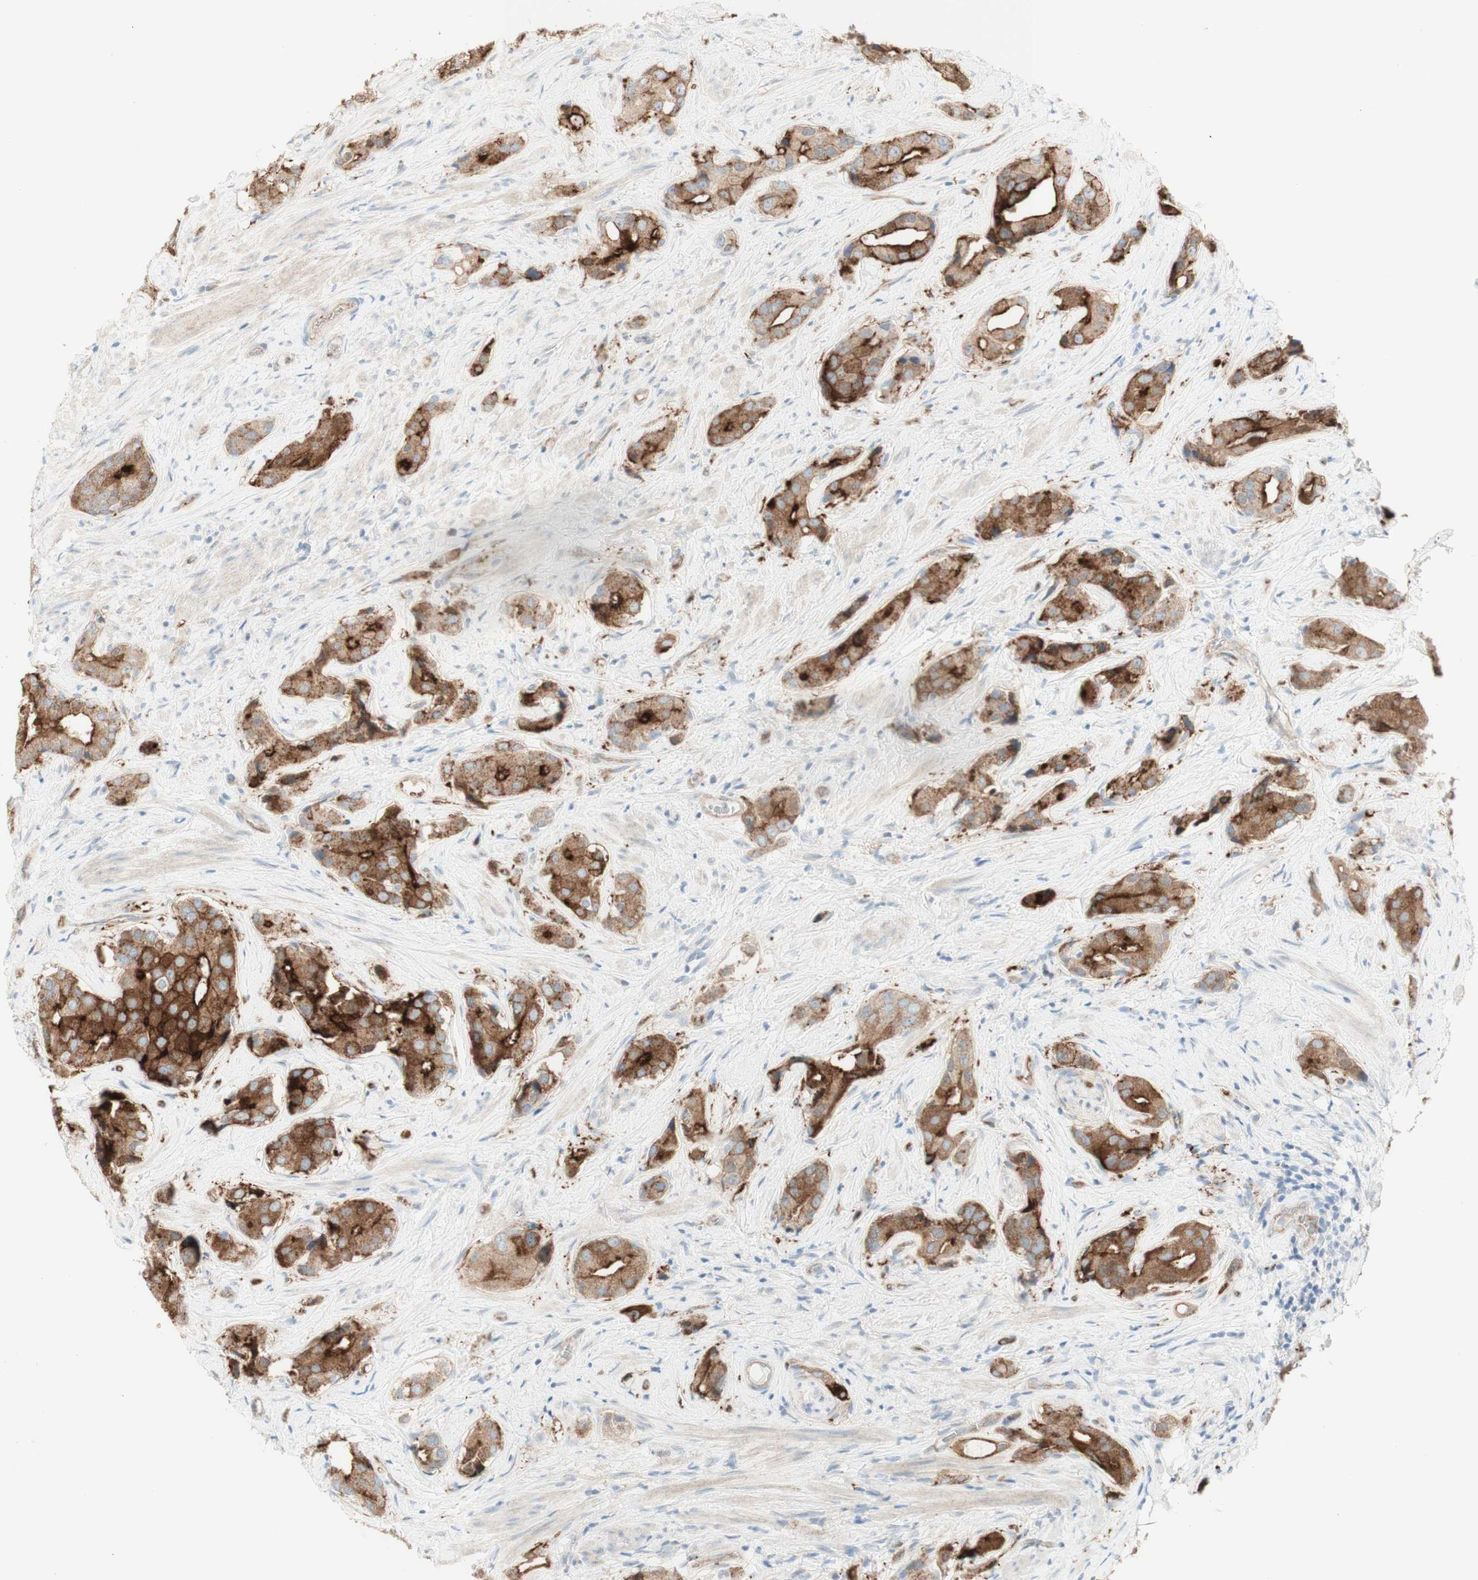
{"staining": {"intensity": "moderate", "quantity": "25%-75%", "location": "cytoplasmic/membranous"}, "tissue": "prostate cancer", "cell_type": "Tumor cells", "image_type": "cancer", "snomed": [{"axis": "morphology", "description": "Adenocarcinoma, High grade"}, {"axis": "topography", "description": "Prostate"}], "caption": "The micrograph displays staining of prostate high-grade adenocarcinoma, revealing moderate cytoplasmic/membranous protein staining (brown color) within tumor cells. (Brightfield microscopy of DAB IHC at high magnification).", "gene": "MYO6", "patient": {"sex": "male", "age": 71}}